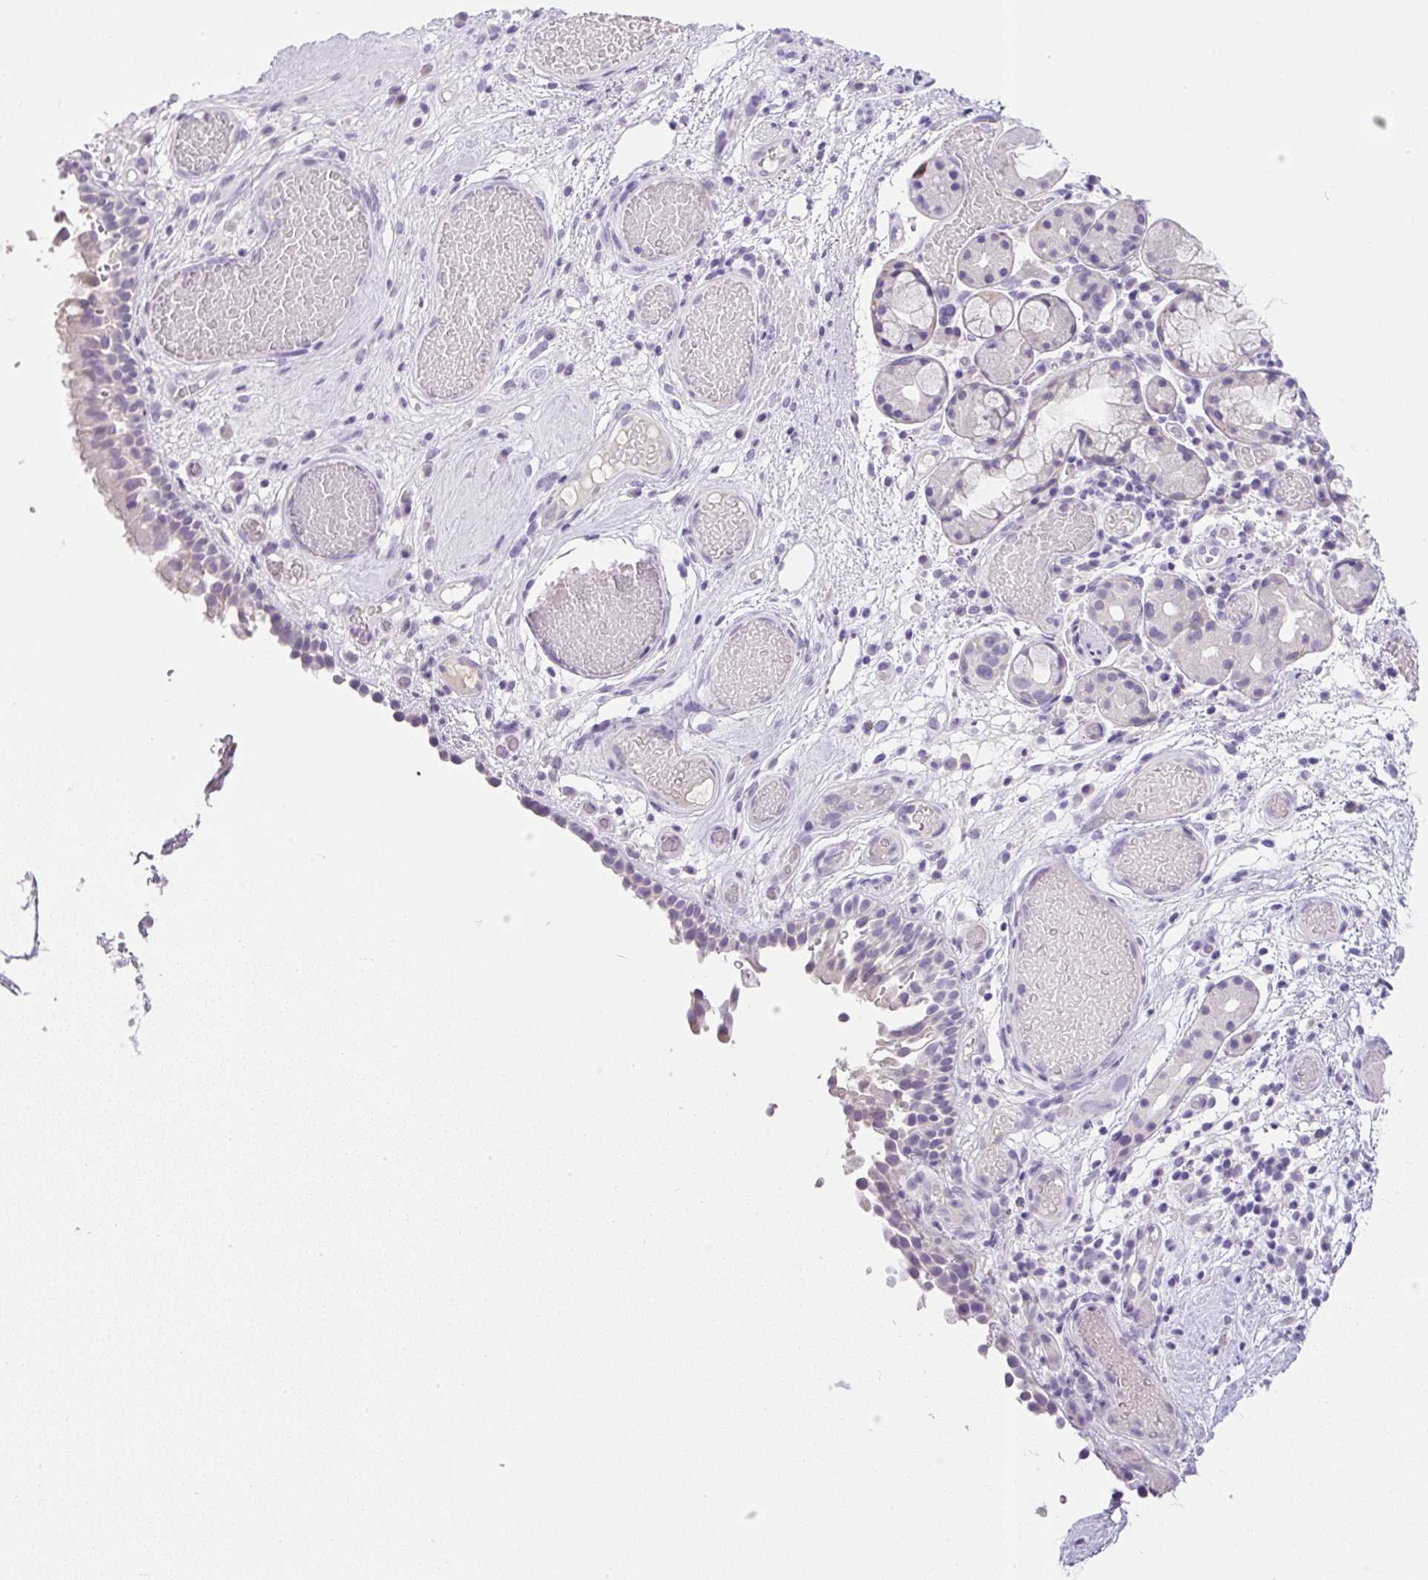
{"staining": {"intensity": "negative", "quantity": "none", "location": "none"}, "tissue": "nasopharynx", "cell_type": "Respiratory epithelial cells", "image_type": "normal", "snomed": [{"axis": "morphology", "description": "Normal tissue, NOS"}, {"axis": "morphology", "description": "Inflammation, NOS"}, {"axis": "topography", "description": "Nasopharynx"}], "caption": "Micrograph shows no significant protein positivity in respiratory epithelial cells of normal nasopharynx. (Brightfield microscopy of DAB (3,3'-diaminobenzidine) IHC at high magnification).", "gene": "COL9A2", "patient": {"sex": "male", "age": 54}}